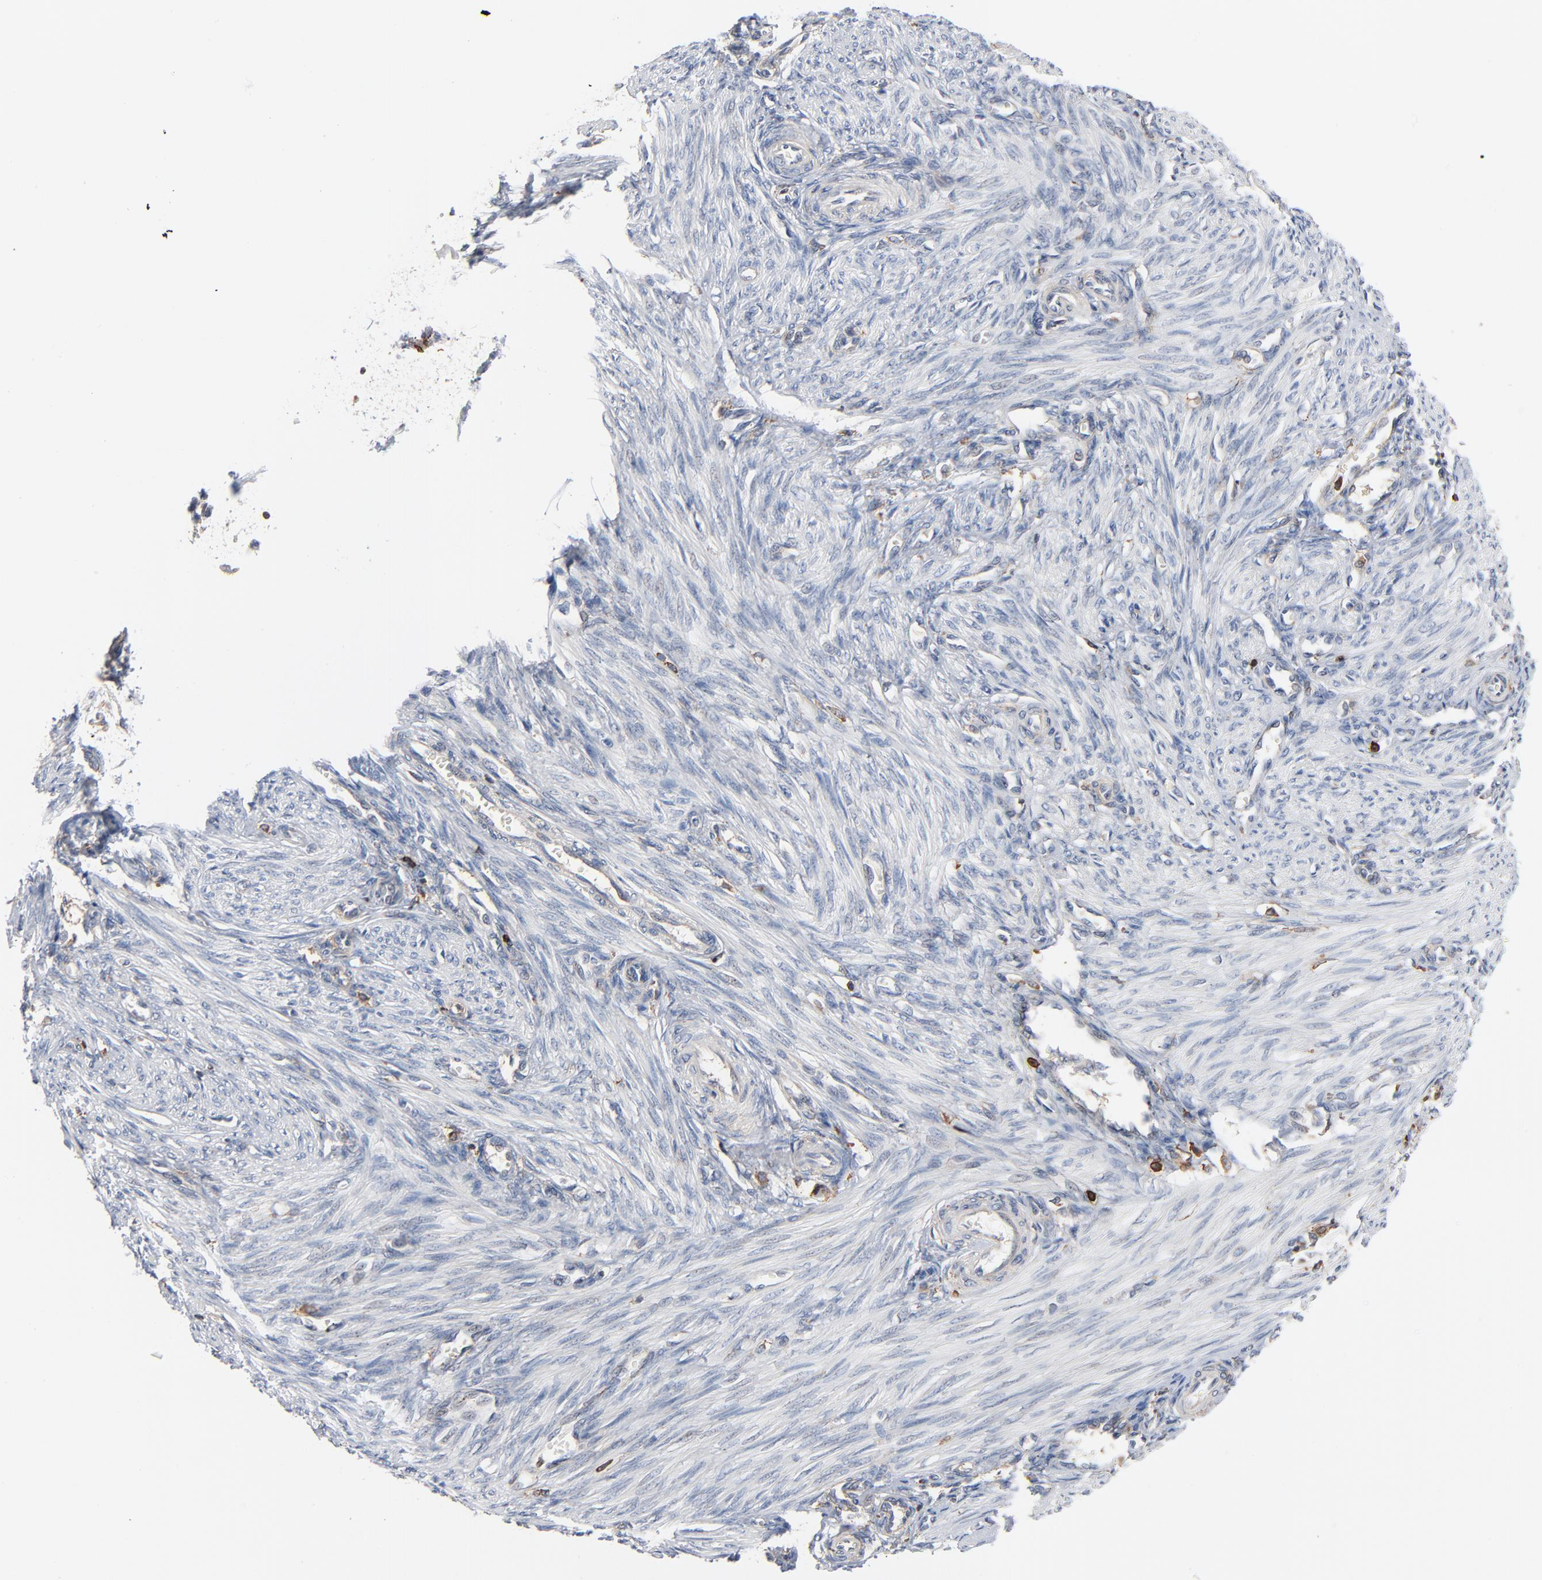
{"staining": {"intensity": "negative", "quantity": "none", "location": "none"}, "tissue": "endometrium", "cell_type": "Cells in endometrial stroma", "image_type": "normal", "snomed": [{"axis": "morphology", "description": "Normal tissue, NOS"}, {"axis": "topography", "description": "Endometrium"}], "caption": "Benign endometrium was stained to show a protein in brown. There is no significant staining in cells in endometrial stroma. Brightfield microscopy of immunohistochemistry stained with DAB (3,3'-diaminobenzidine) (brown) and hematoxylin (blue), captured at high magnification.", "gene": "SH3KBP1", "patient": {"sex": "female", "age": 27}}